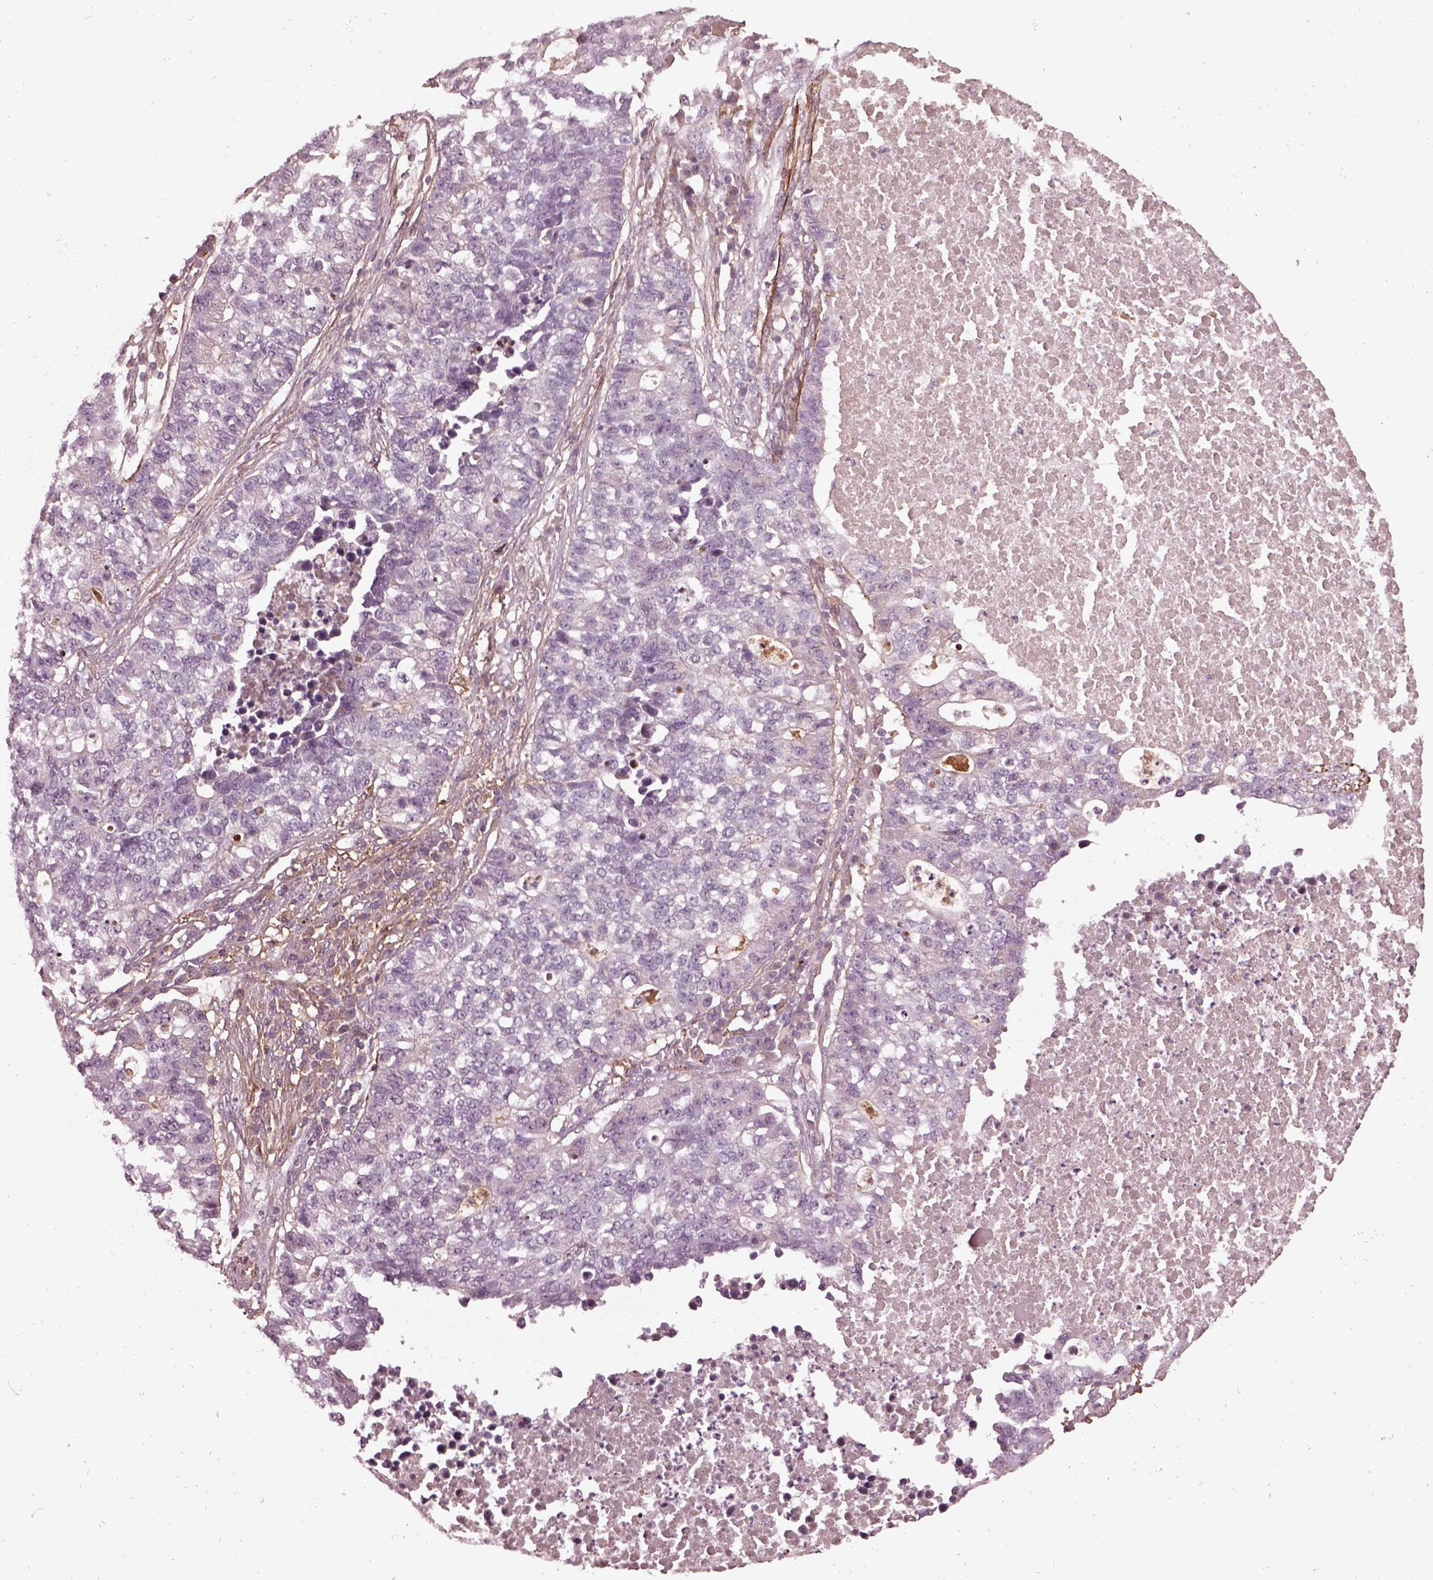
{"staining": {"intensity": "negative", "quantity": "none", "location": "none"}, "tissue": "lung cancer", "cell_type": "Tumor cells", "image_type": "cancer", "snomed": [{"axis": "morphology", "description": "Adenocarcinoma, NOS"}, {"axis": "topography", "description": "Lung"}], "caption": "This is an immunohistochemistry photomicrograph of human adenocarcinoma (lung). There is no expression in tumor cells.", "gene": "EFEMP1", "patient": {"sex": "male", "age": 57}}